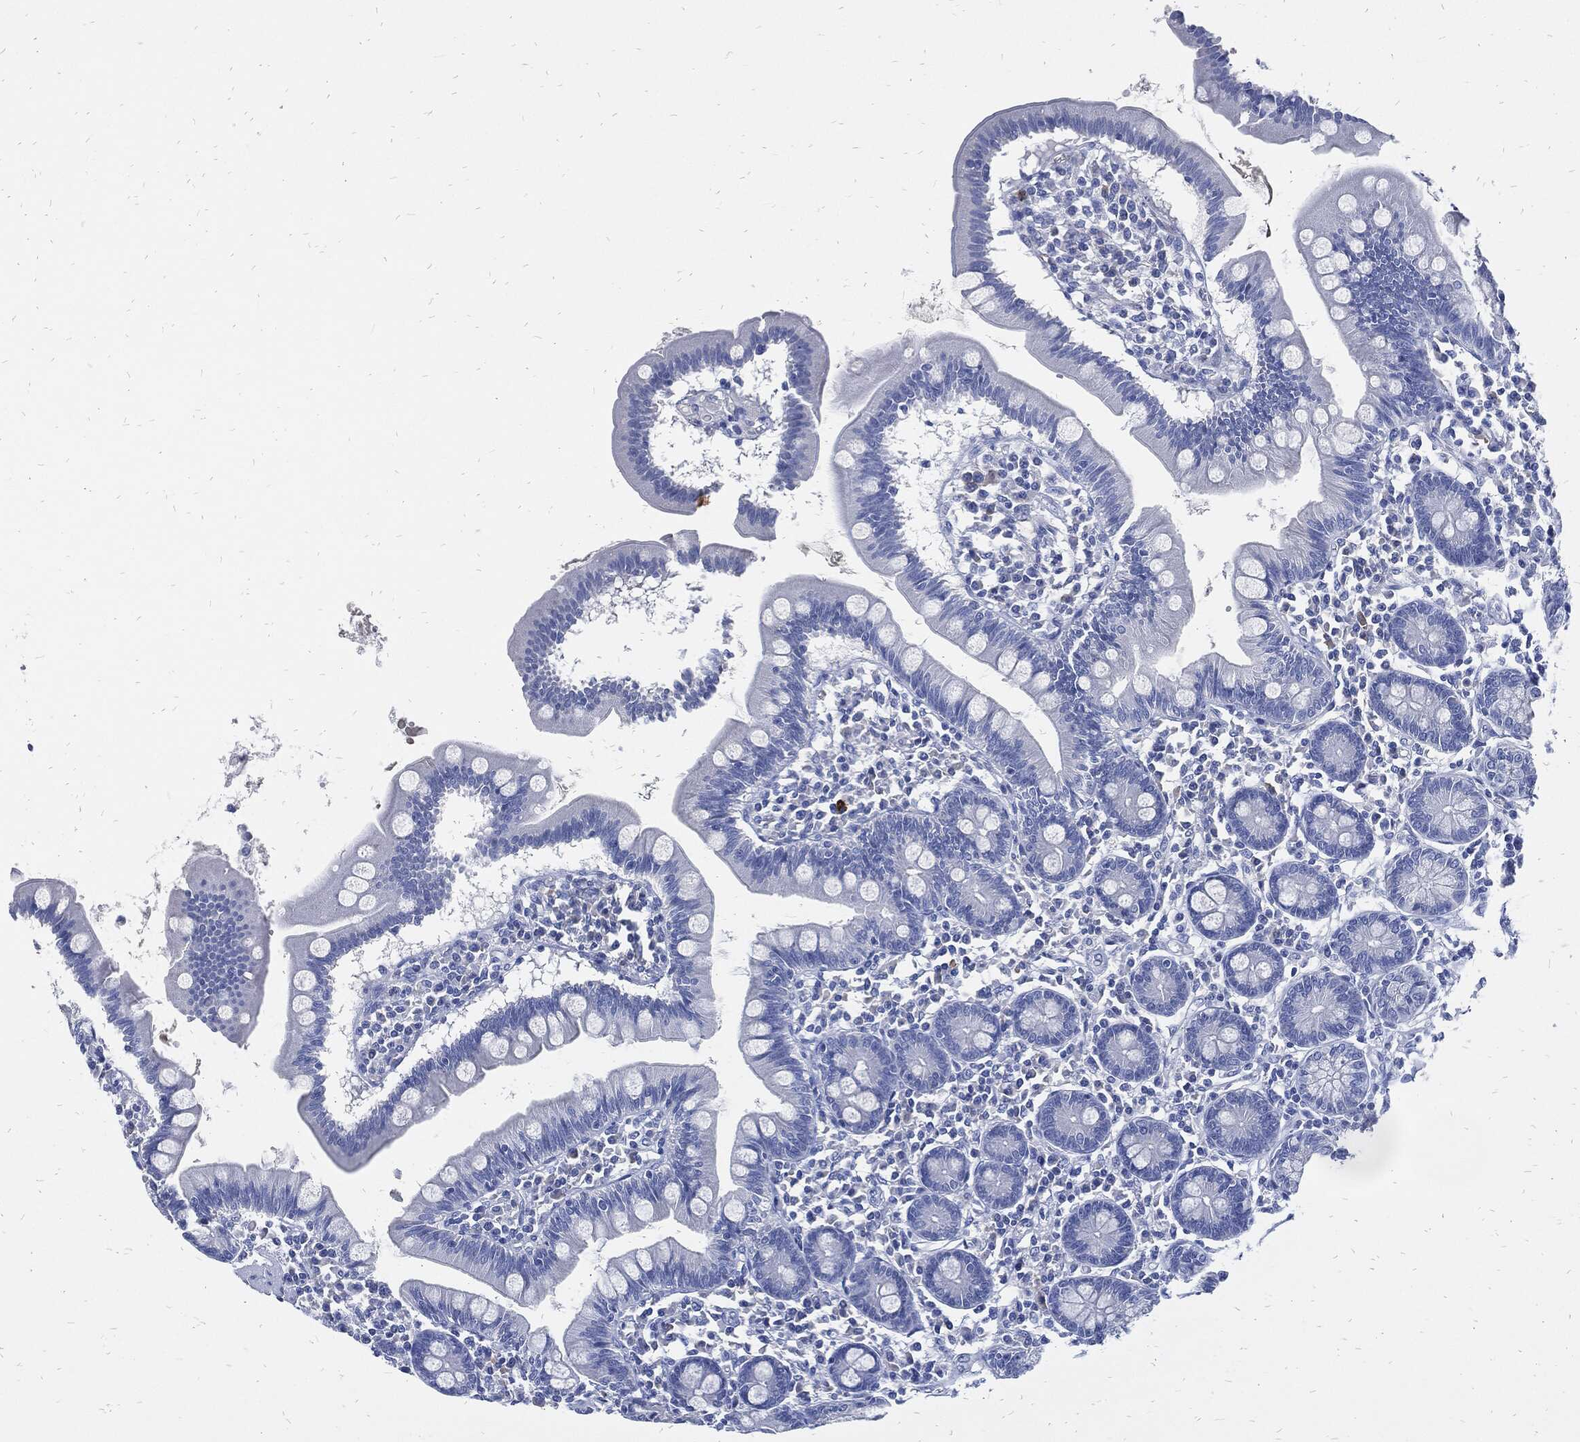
{"staining": {"intensity": "negative", "quantity": "none", "location": "none"}, "tissue": "small intestine", "cell_type": "Glandular cells", "image_type": "normal", "snomed": [{"axis": "morphology", "description": "Normal tissue, NOS"}, {"axis": "topography", "description": "Small intestine"}], "caption": "Protein analysis of benign small intestine reveals no significant staining in glandular cells. (Stains: DAB IHC with hematoxylin counter stain, Microscopy: brightfield microscopy at high magnification).", "gene": "FABP4", "patient": {"sex": "male", "age": 88}}